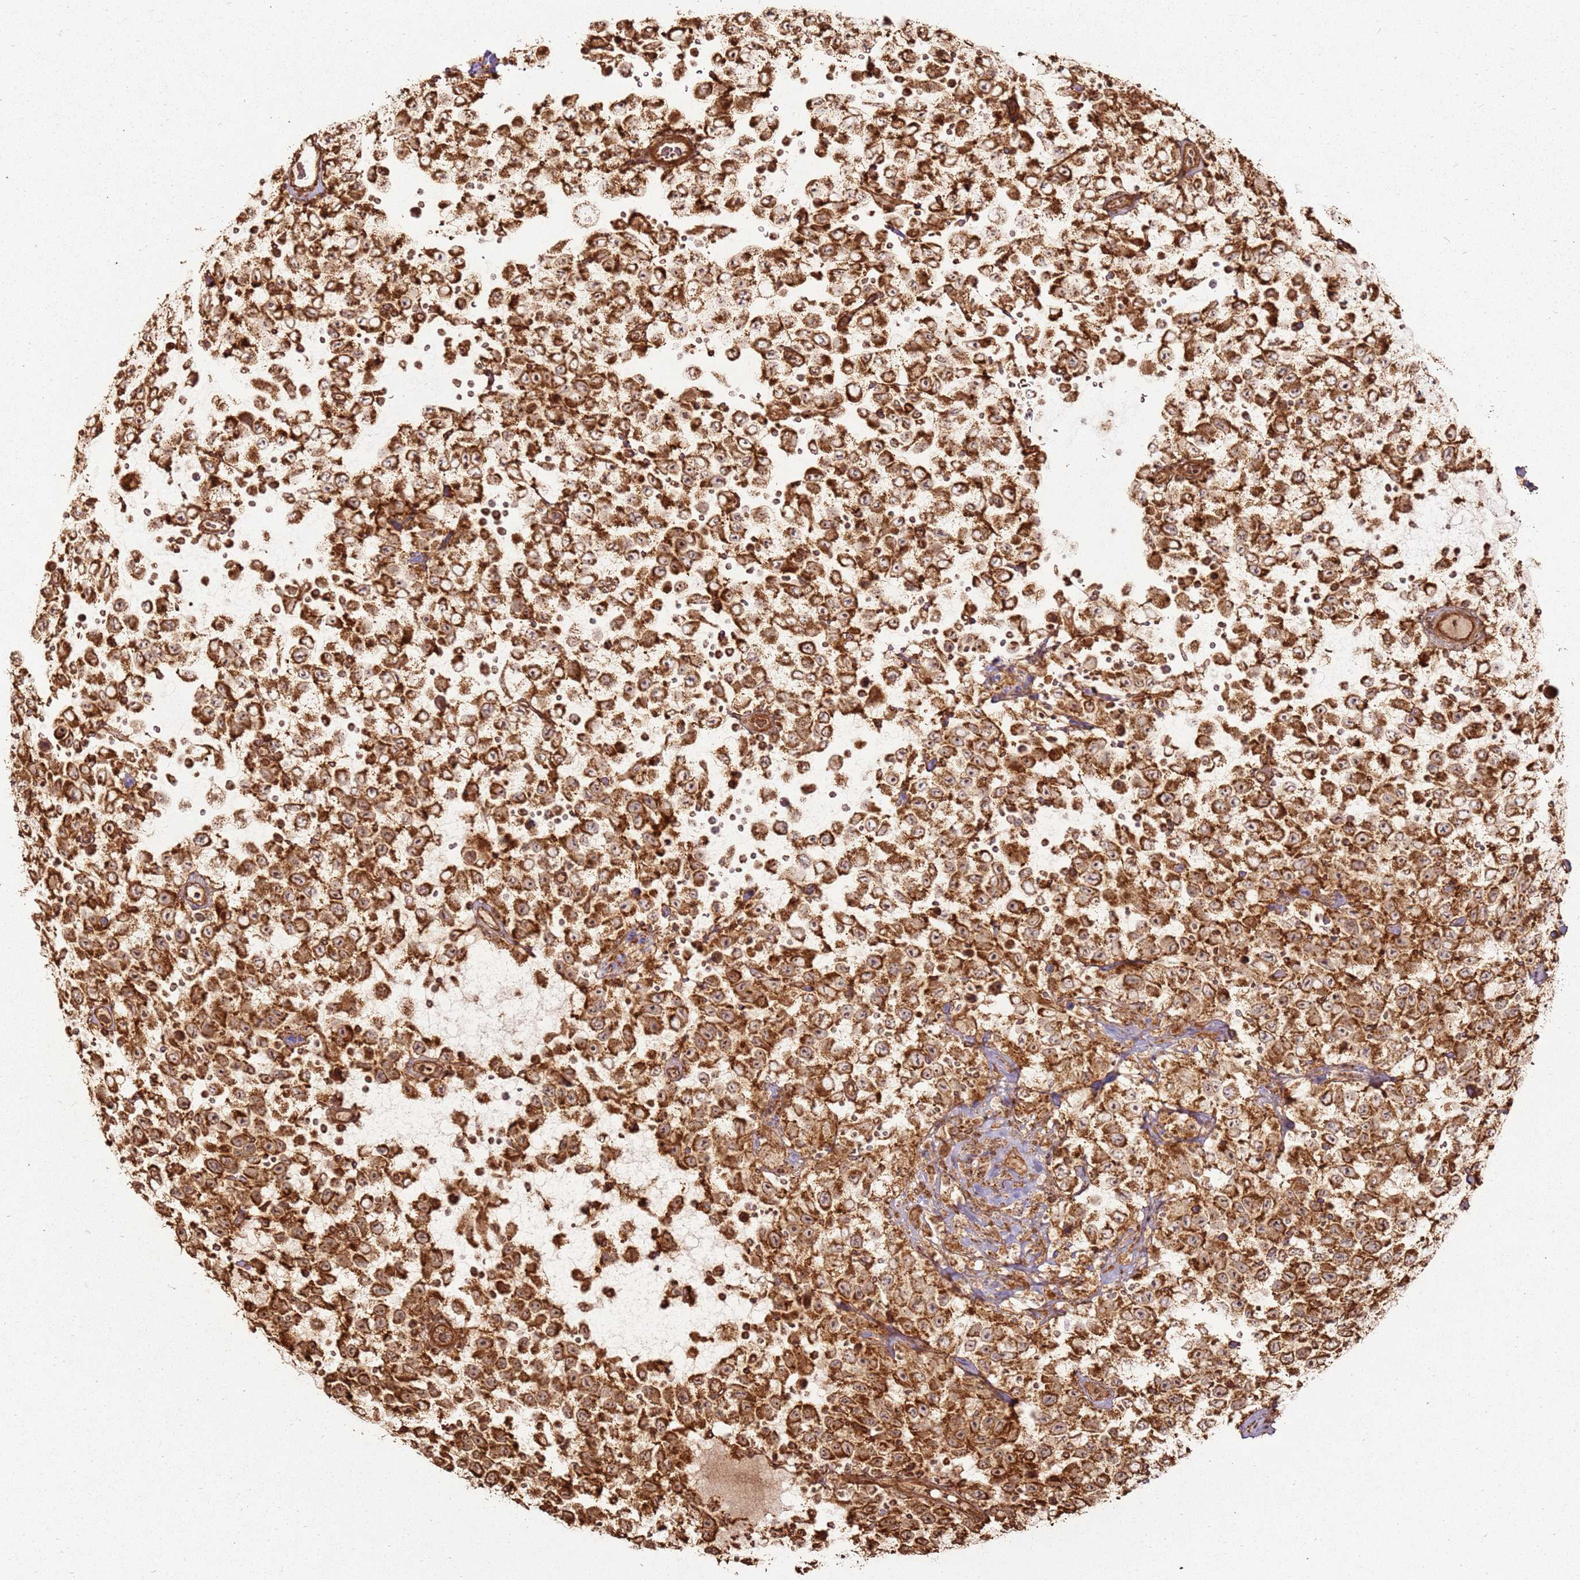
{"staining": {"intensity": "strong", "quantity": ">75%", "location": "cytoplasmic/membranous,nuclear"}, "tissue": "testis cancer", "cell_type": "Tumor cells", "image_type": "cancer", "snomed": [{"axis": "morphology", "description": "Seminoma, NOS"}, {"axis": "topography", "description": "Testis"}], "caption": "IHC (DAB (3,3'-diaminobenzidine)) staining of human testis cancer (seminoma) exhibits strong cytoplasmic/membranous and nuclear protein expression in about >75% of tumor cells.", "gene": "MRPS6", "patient": {"sex": "male", "age": 41}}